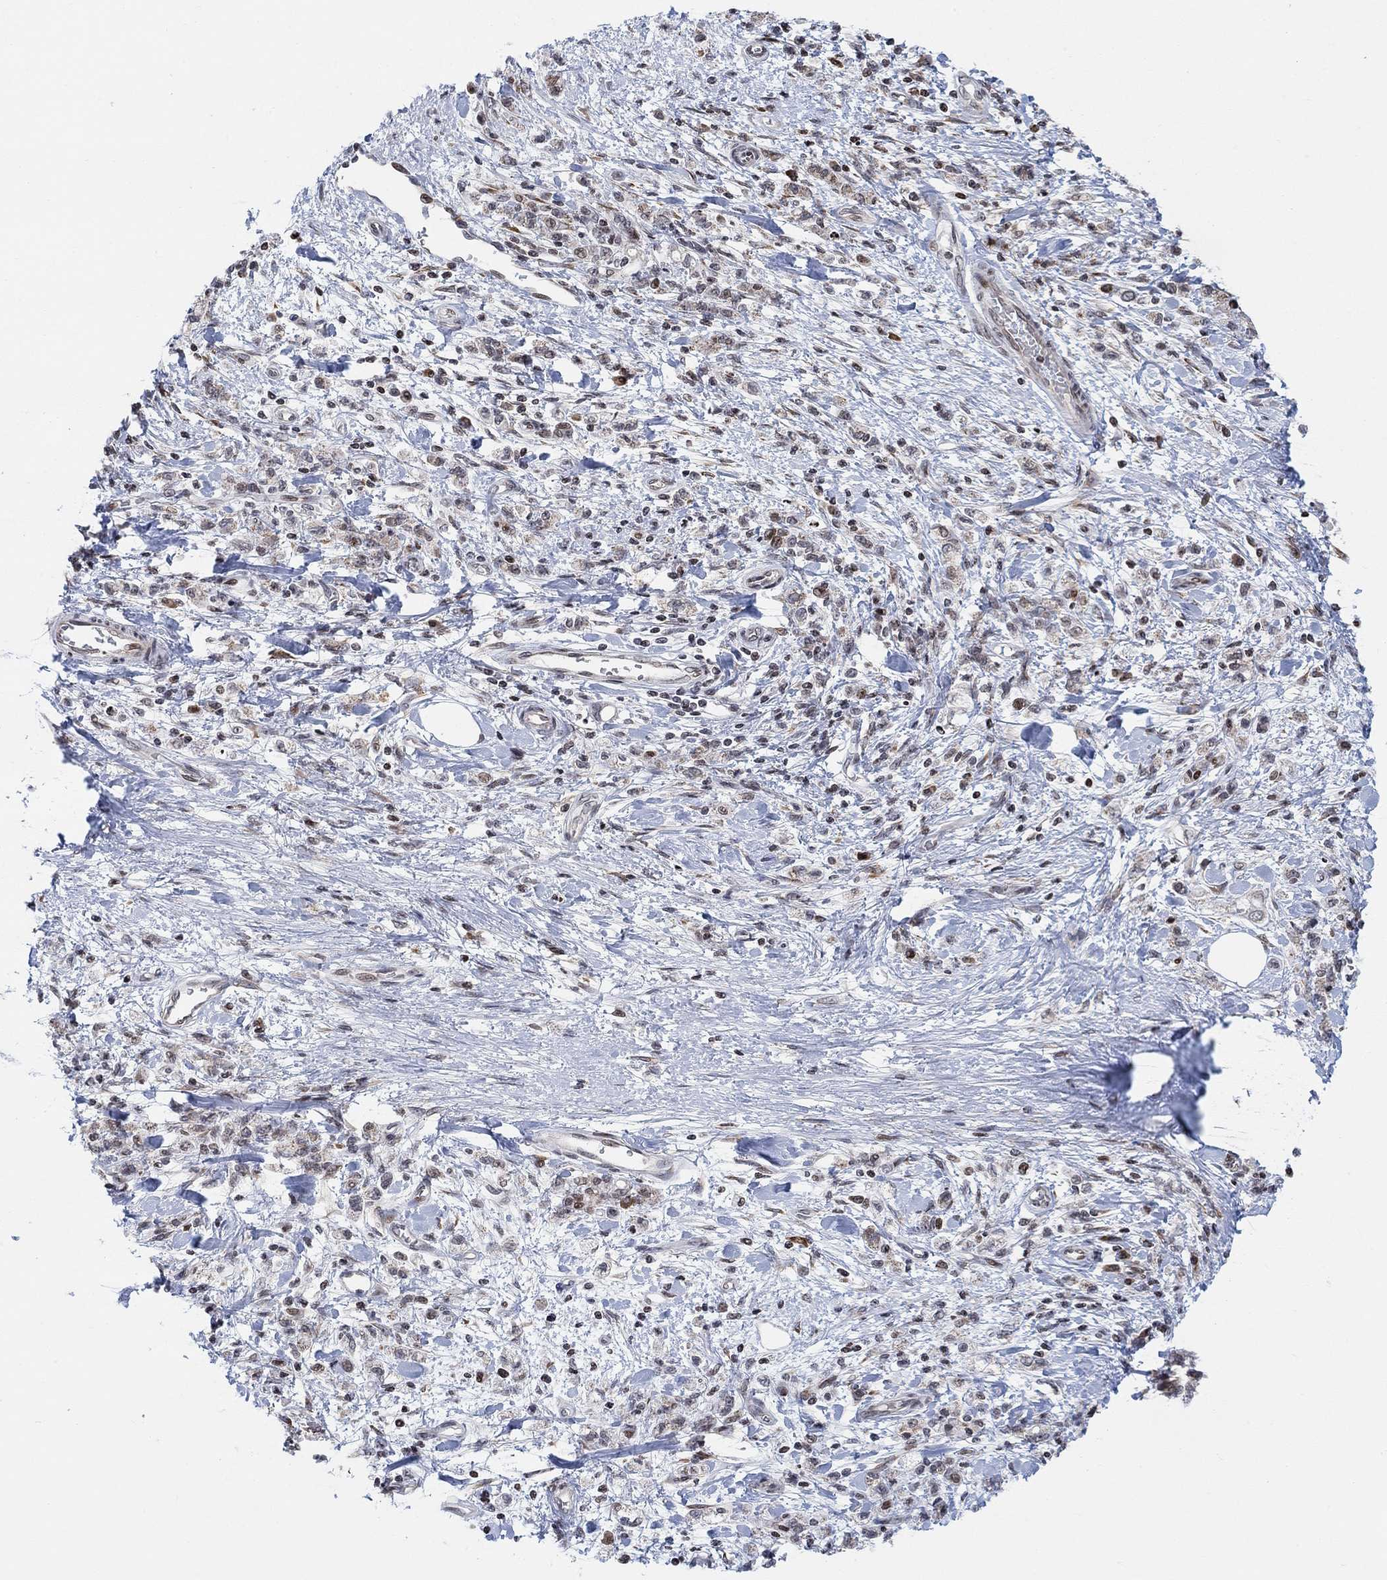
{"staining": {"intensity": "weak", "quantity": "25%-75%", "location": "cytoplasmic/membranous"}, "tissue": "stomach cancer", "cell_type": "Tumor cells", "image_type": "cancer", "snomed": [{"axis": "morphology", "description": "Adenocarcinoma, NOS"}, {"axis": "topography", "description": "Stomach"}], "caption": "Immunohistochemical staining of human stomach cancer (adenocarcinoma) reveals low levels of weak cytoplasmic/membranous protein positivity in approximately 25%-75% of tumor cells.", "gene": "ABHD14A", "patient": {"sex": "male", "age": 77}}